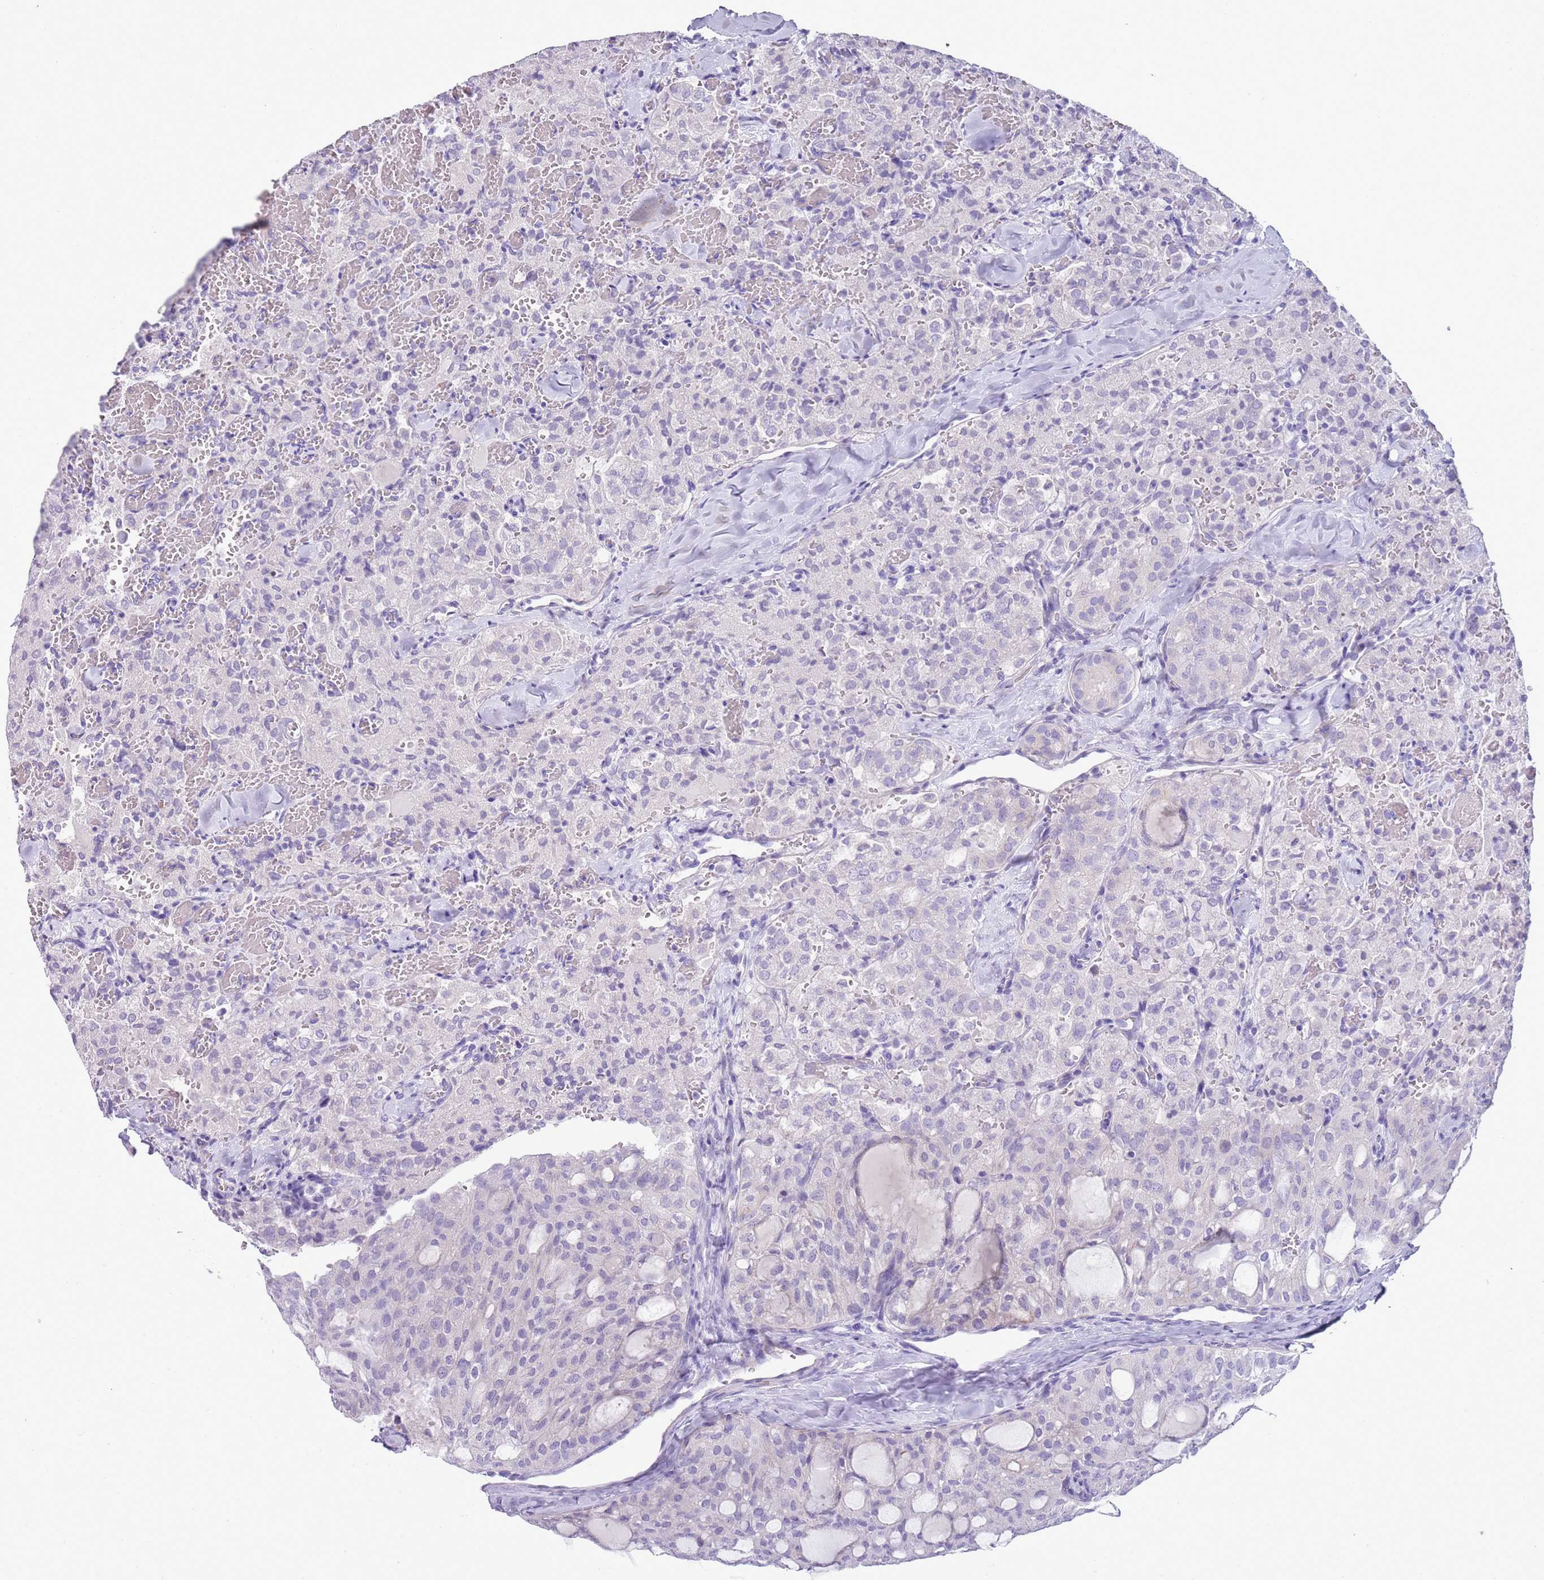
{"staining": {"intensity": "negative", "quantity": "none", "location": "none"}, "tissue": "thyroid cancer", "cell_type": "Tumor cells", "image_type": "cancer", "snomed": [{"axis": "morphology", "description": "Follicular adenoma carcinoma, NOS"}, {"axis": "topography", "description": "Thyroid gland"}], "caption": "Tumor cells show no significant protein positivity in thyroid cancer (follicular adenoma carcinoma). The staining was performed using DAB to visualize the protein expression in brown, while the nuclei were stained in blue with hematoxylin (Magnification: 20x).", "gene": "NBPF20", "patient": {"sex": "male", "age": 75}}